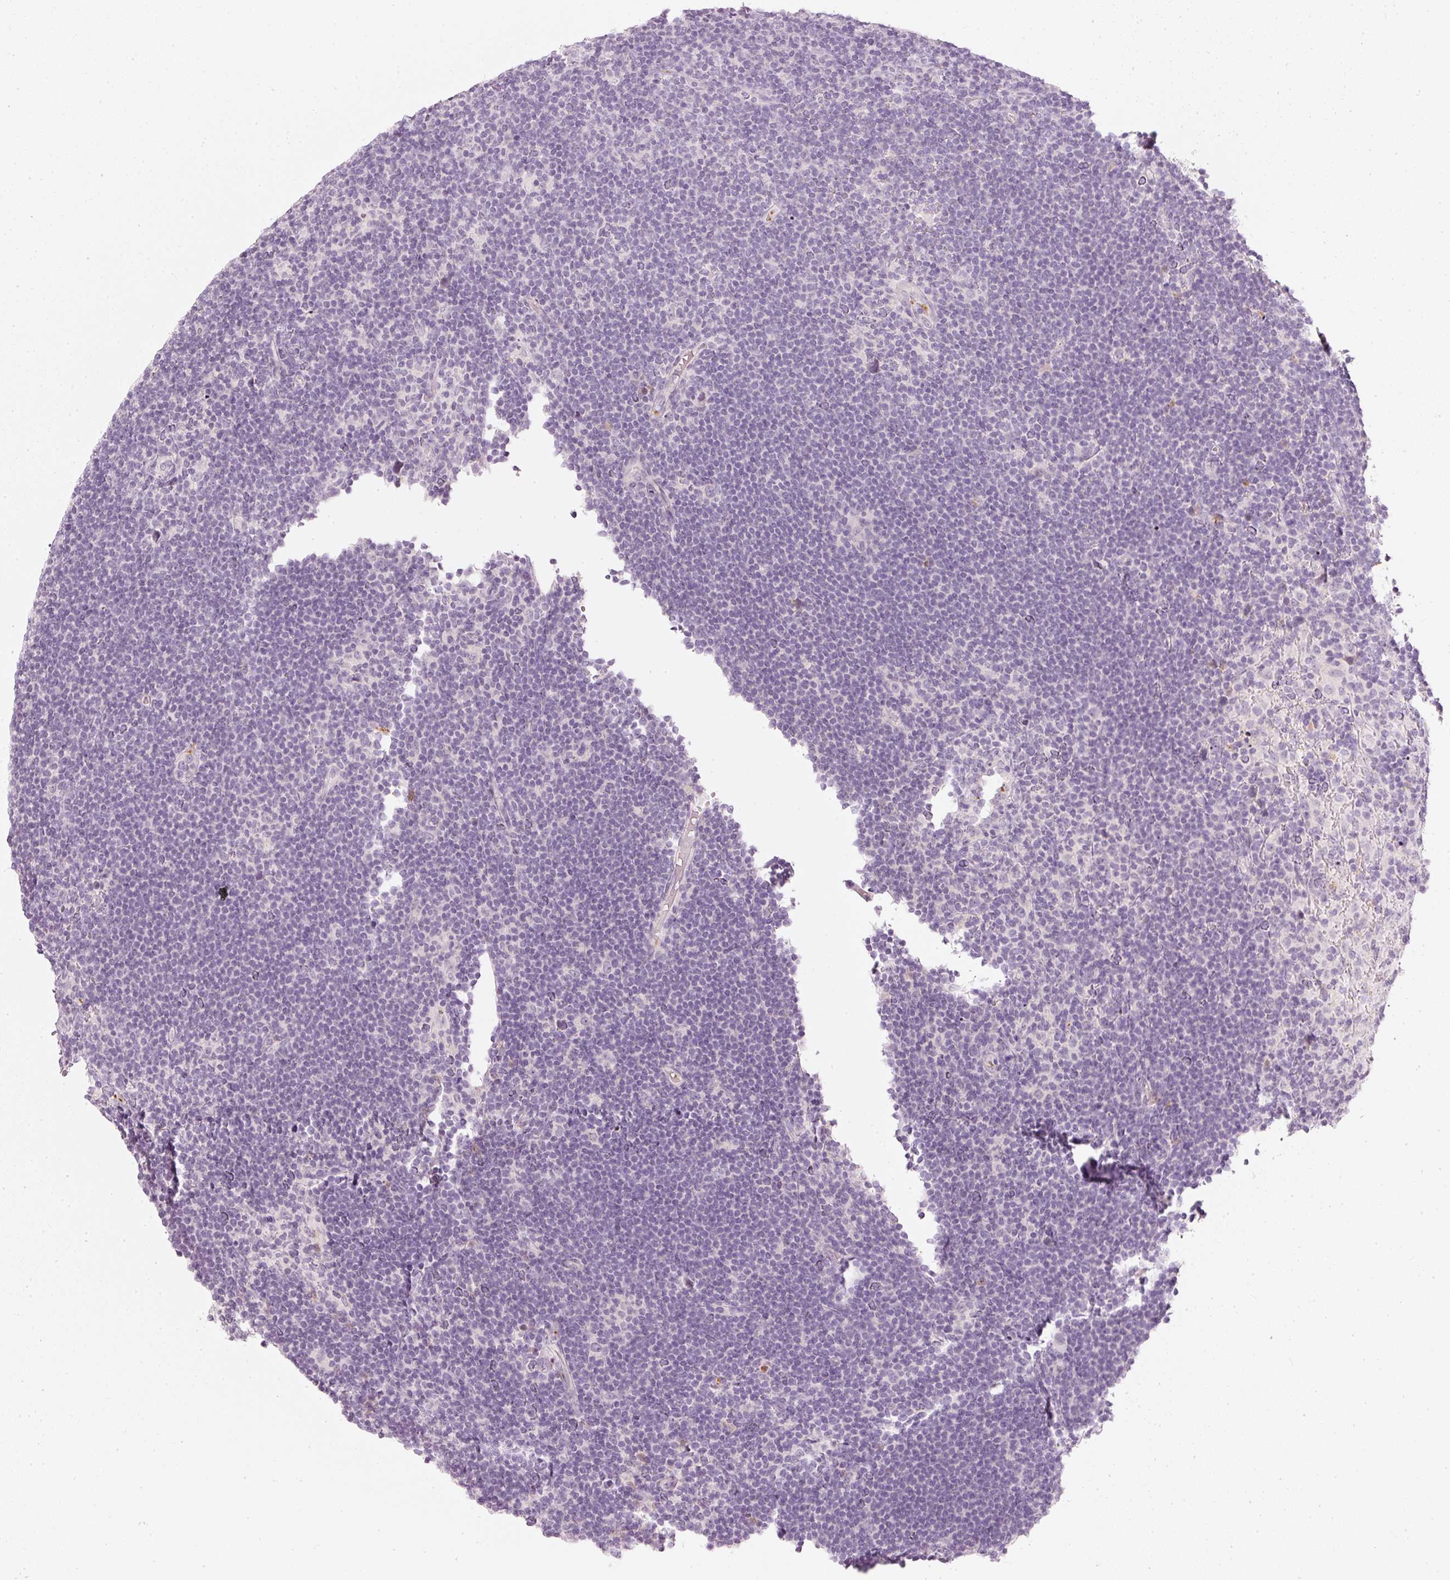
{"staining": {"intensity": "negative", "quantity": "none", "location": "none"}, "tissue": "lymphoma", "cell_type": "Tumor cells", "image_type": "cancer", "snomed": [{"axis": "morphology", "description": "Hodgkin's disease, NOS"}, {"axis": "topography", "description": "Lymph node"}], "caption": "Histopathology image shows no protein positivity in tumor cells of Hodgkin's disease tissue.", "gene": "LECT2", "patient": {"sex": "female", "age": 57}}